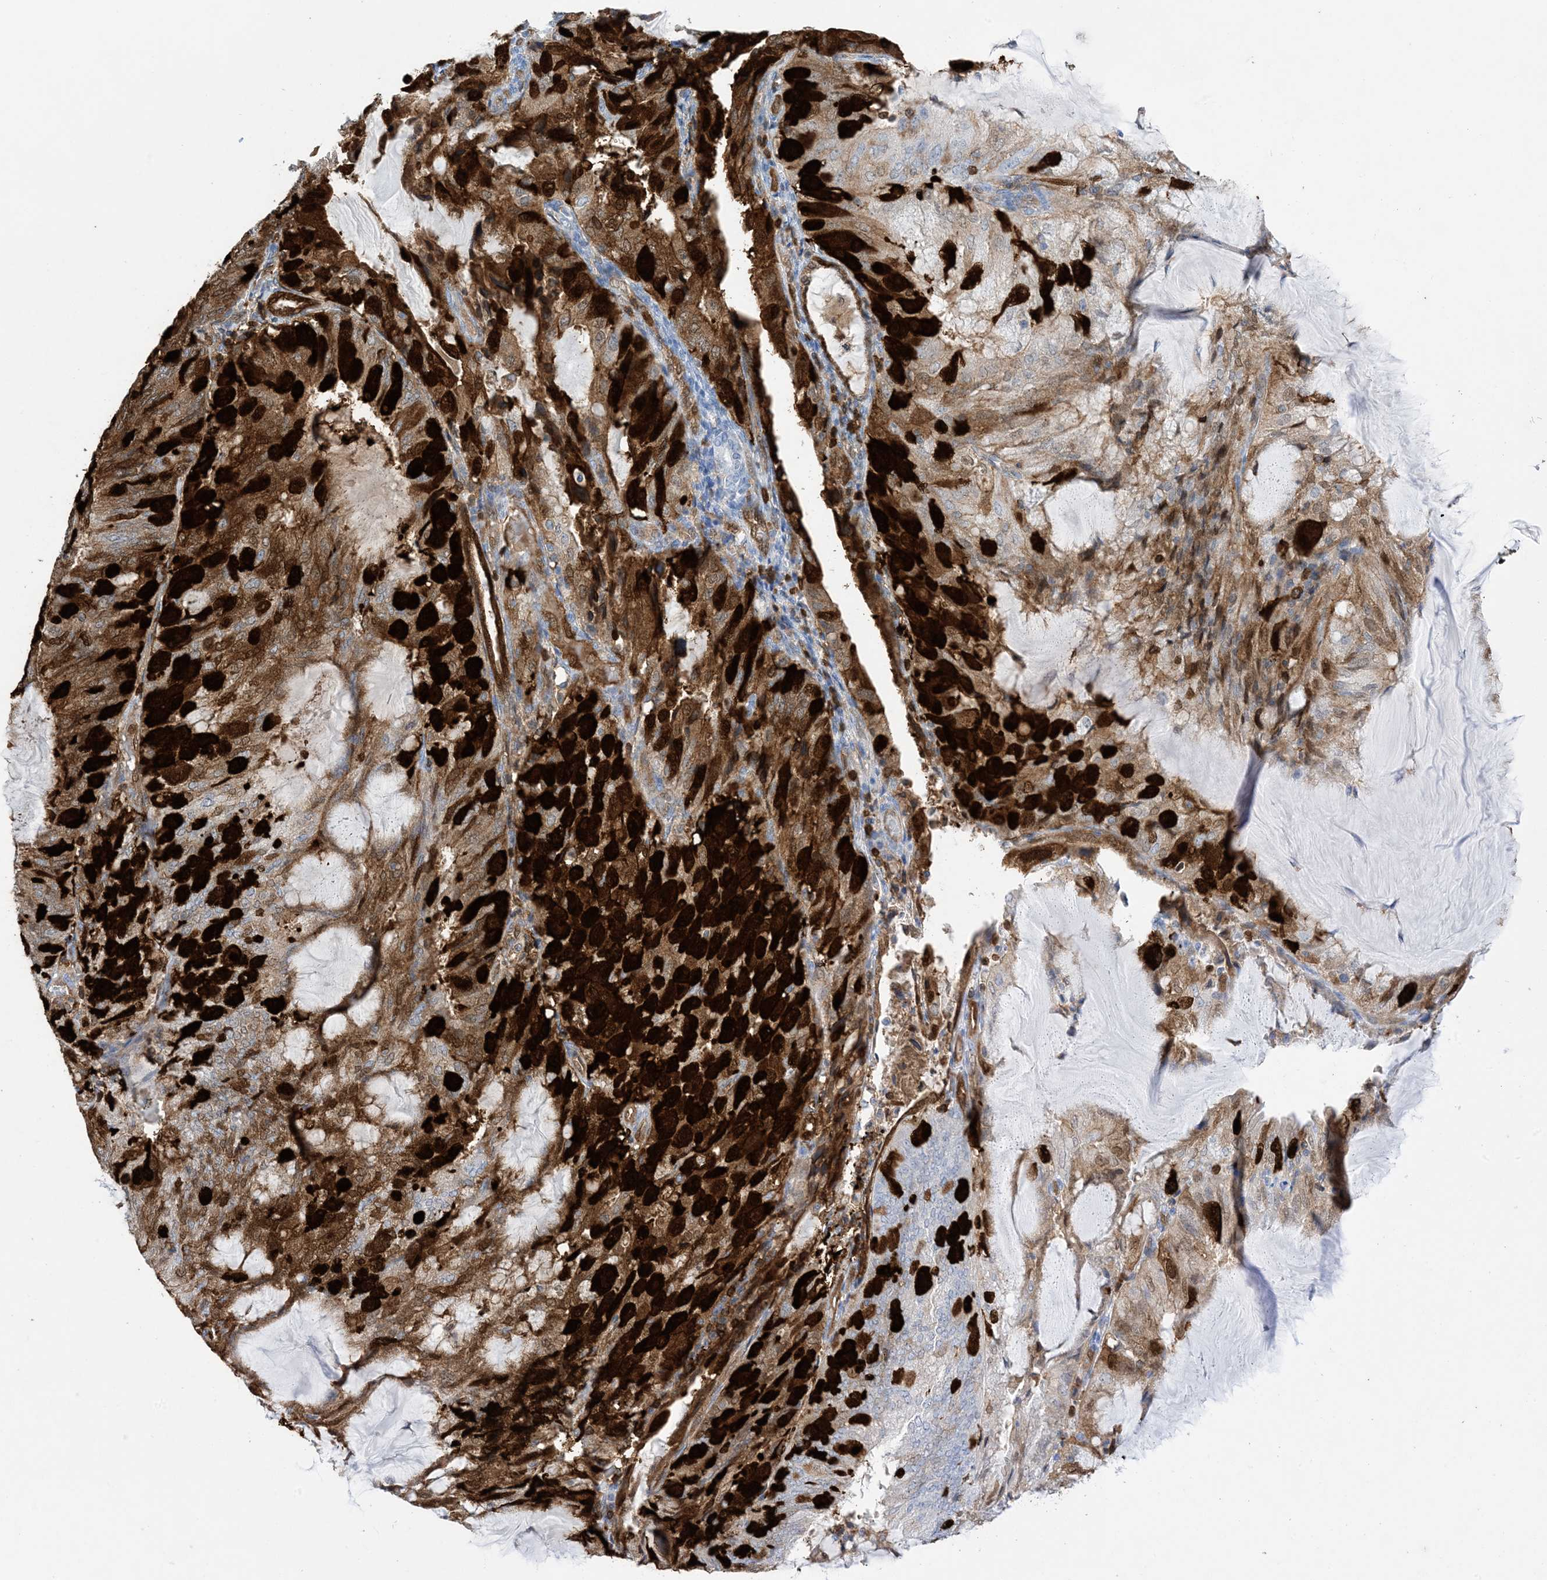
{"staining": {"intensity": "strong", "quantity": ">75%", "location": "cytoplasmic/membranous,nuclear"}, "tissue": "endometrial cancer", "cell_type": "Tumor cells", "image_type": "cancer", "snomed": [{"axis": "morphology", "description": "Adenocarcinoma, NOS"}, {"axis": "topography", "description": "Endometrium"}], "caption": "Tumor cells show high levels of strong cytoplasmic/membranous and nuclear positivity in approximately >75% of cells in adenocarcinoma (endometrial).", "gene": "ANXA1", "patient": {"sex": "female", "age": 81}}